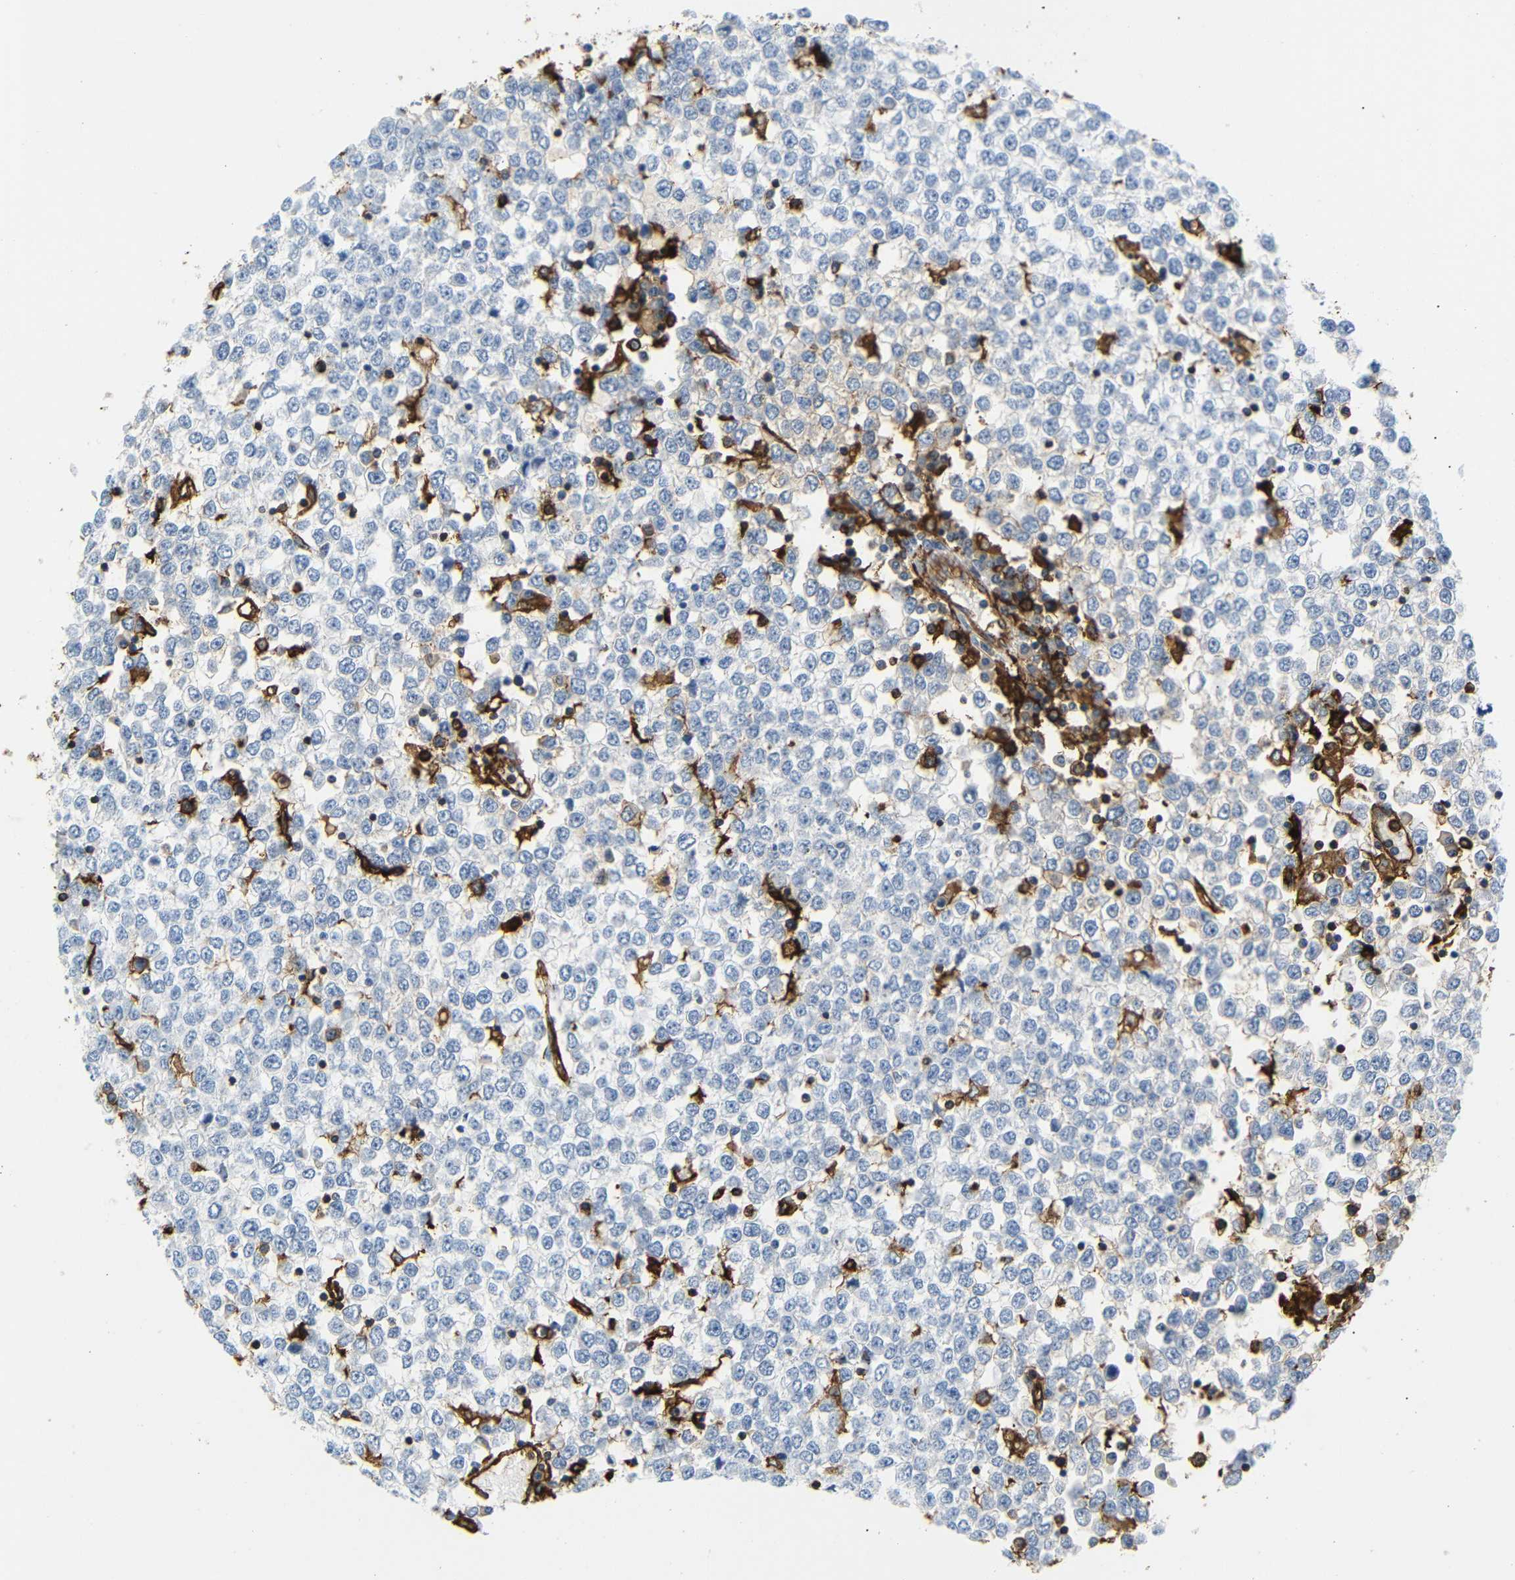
{"staining": {"intensity": "negative", "quantity": "none", "location": "none"}, "tissue": "testis cancer", "cell_type": "Tumor cells", "image_type": "cancer", "snomed": [{"axis": "morphology", "description": "Seminoma, NOS"}, {"axis": "topography", "description": "Testis"}], "caption": "An immunohistochemistry image of testis cancer is shown. There is no staining in tumor cells of testis cancer.", "gene": "HLA-DQB1", "patient": {"sex": "male", "age": 65}}